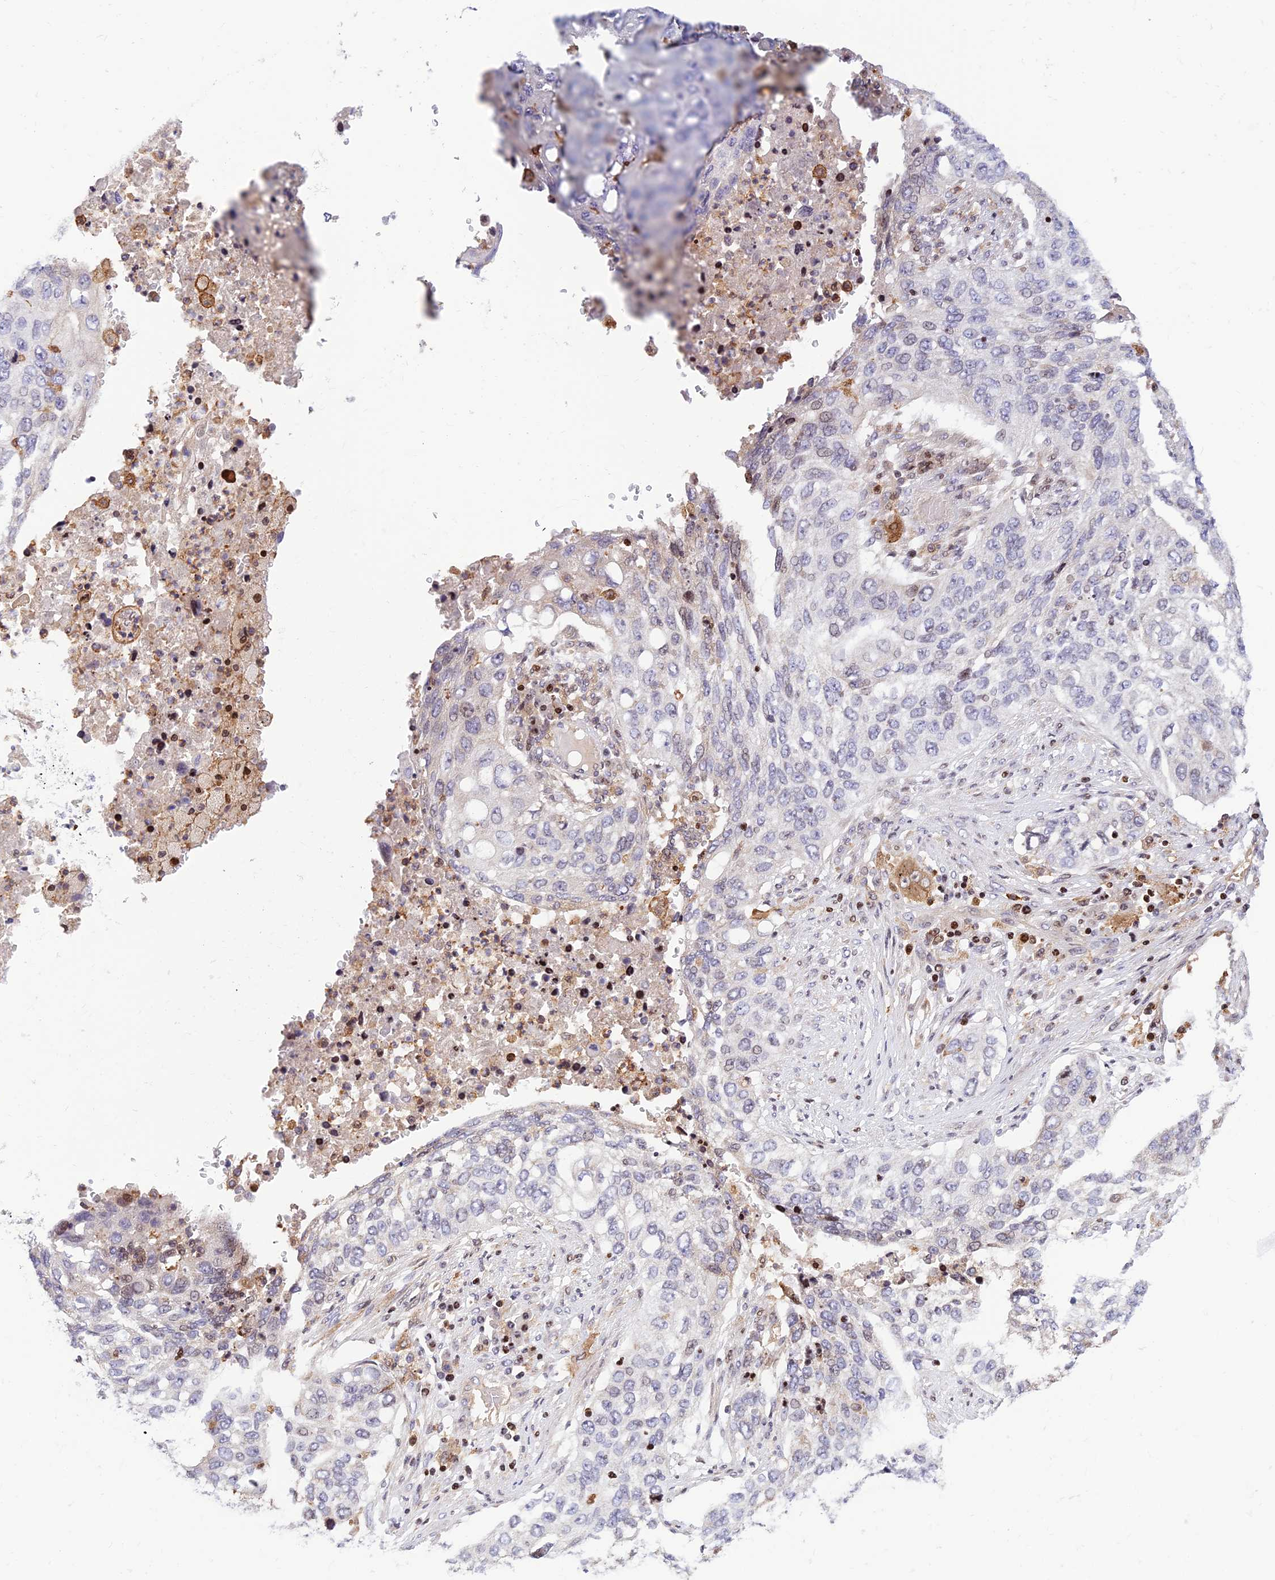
{"staining": {"intensity": "negative", "quantity": "none", "location": "none"}, "tissue": "lung cancer", "cell_type": "Tumor cells", "image_type": "cancer", "snomed": [{"axis": "morphology", "description": "Squamous cell carcinoma, NOS"}, {"axis": "topography", "description": "Lung"}], "caption": "The immunohistochemistry photomicrograph has no significant expression in tumor cells of lung cancer (squamous cell carcinoma) tissue.", "gene": "FAM186B", "patient": {"sex": "female", "age": 63}}